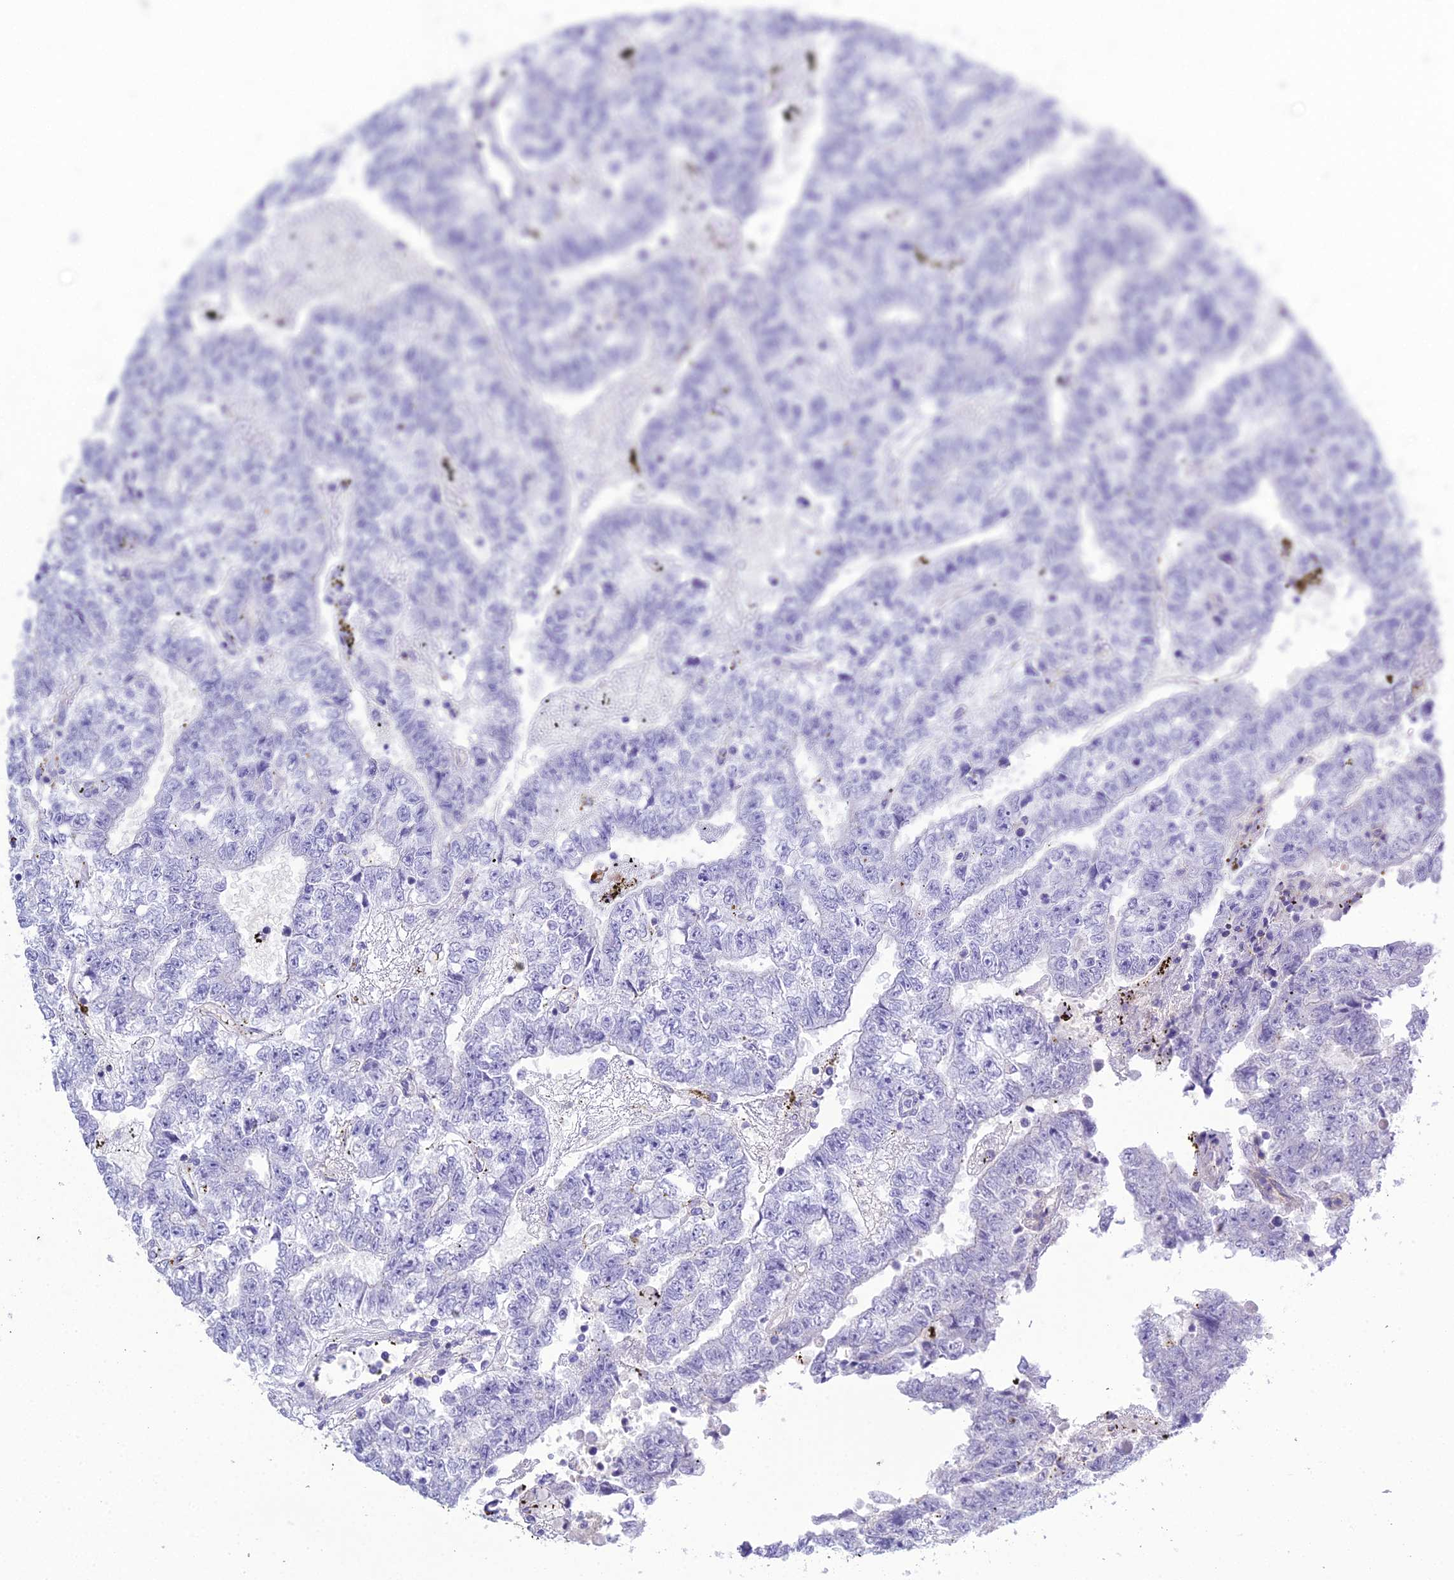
{"staining": {"intensity": "negative", "quantity": "none", "location": "none"}, "tissue": "testis cancer", "cell_type": "Tumor cells", "image_type": "cancer", "snomed": [{"axis": "morphology", "description": "Carcinoma, Embryonal, NOS"}, {"axis": "topography", "description": "Testis"}], "caption": "The photomicrograph displays no staining of tumor cells in testis cancer. Brightfield microscopy of immunohistochemistry (IHC) stained with DAB (brown) and hematoxylin (blue), captured at high magnification.", "gene": "OR1Q1", "patient": {"sex": "male", "age": 25}}